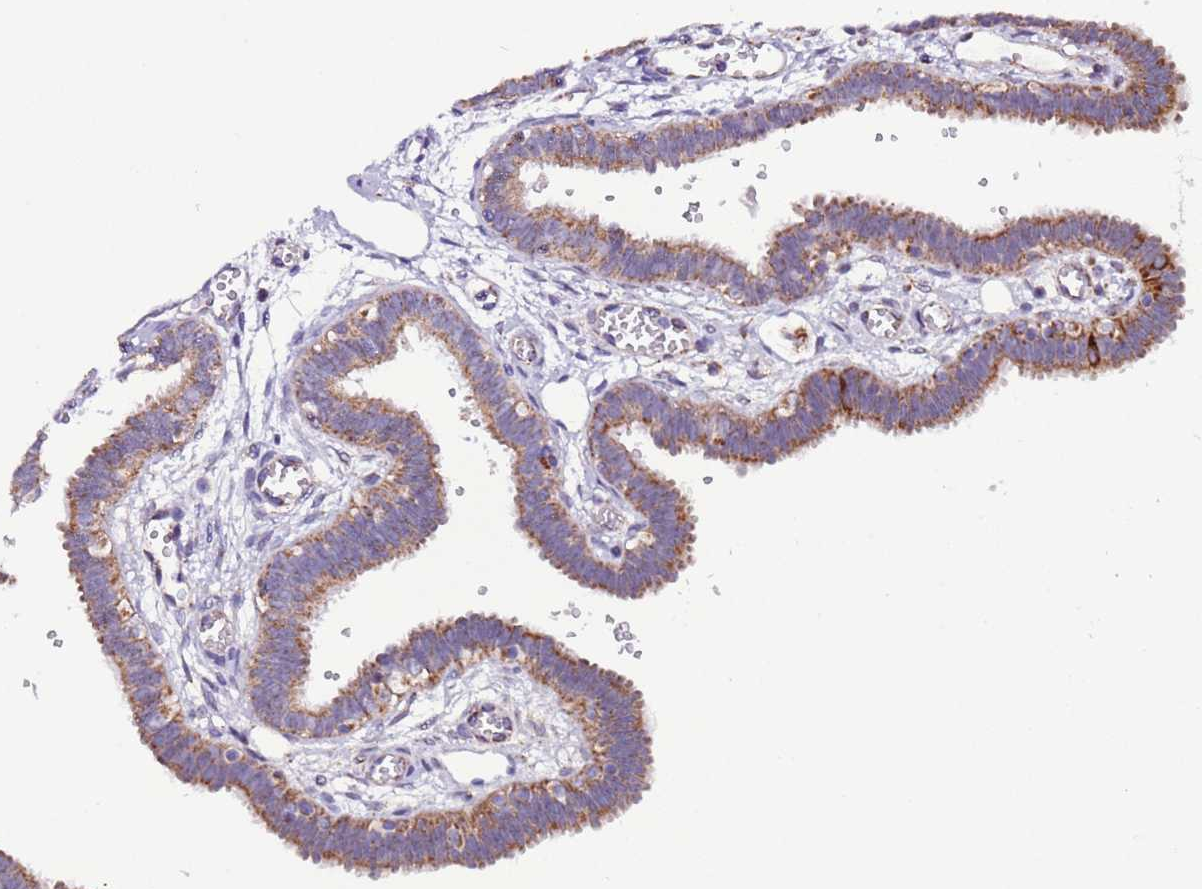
{"staining": {"intensity": "moderate", "quantity": ">75%", "location": "cytoplasmic/membranous"}, "tissue": "fallopian tube", "cell_type": "Glandular cells", "image_type": "normal", "snomed": [{"axis": "morphology", "description": "Normal tissue, NOS"}, {"axis": "topography", "description": "Fallopian tube"}, {"axis": "topography", "description": "Placenta"}], "caption": "Brown immunohistochemical staining in unremarkable fallopian tube shows moderate cytoplasmic/membranous staining in approximately >75% of glandular cells. Nuclei are stained in blue.", "gene": "UEVLD", "patient": {"sex": "female", "age": 32}}